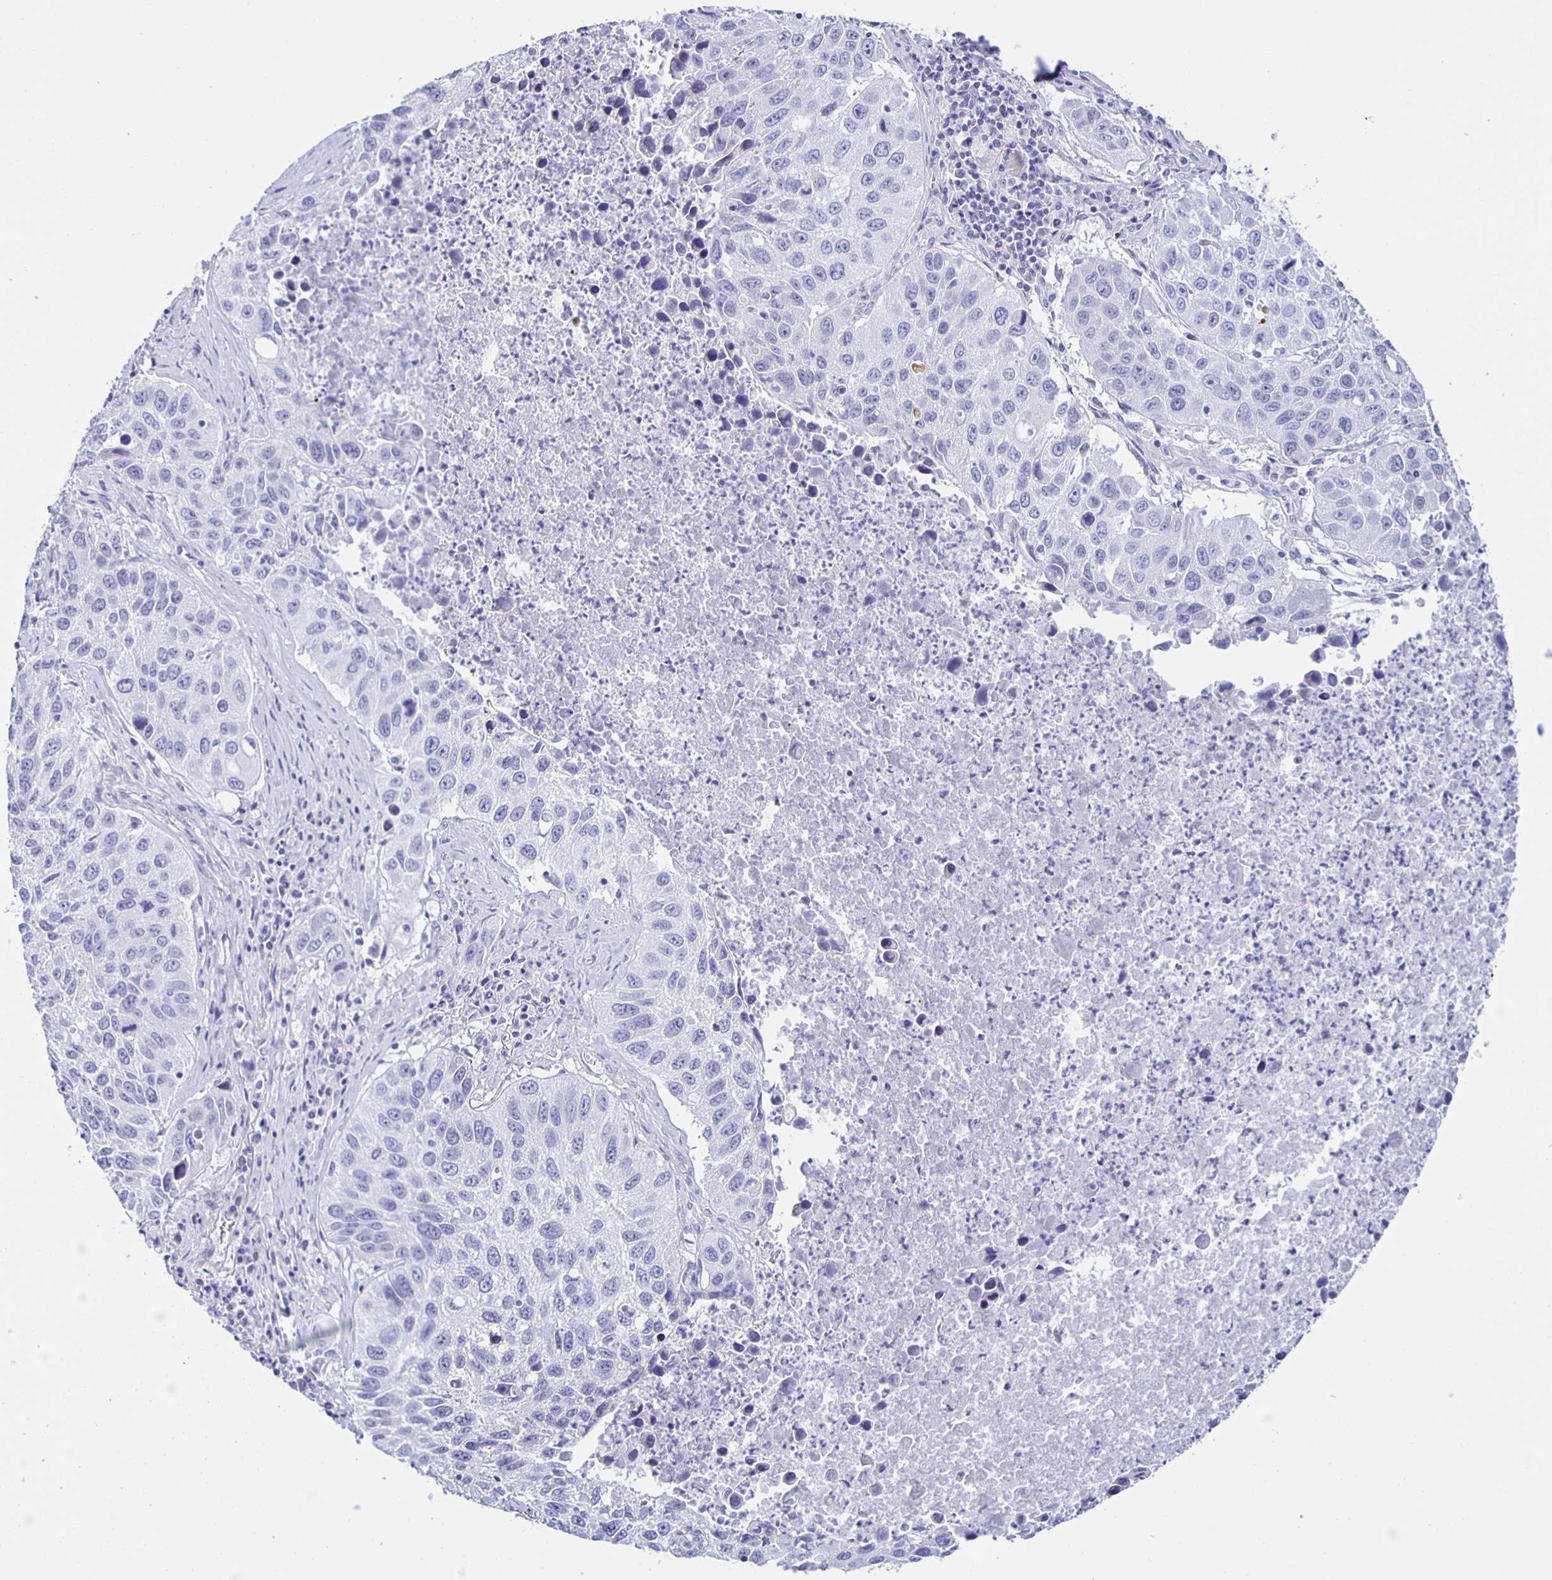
{"staining": {"intensity": "negative", "quantity": "none", "location": "none"}, "tissue": "lung cancer", "cell_type": "Tumor cells", "image_type": "cancer", "snomed": [{"axis": "morphology", "description": "Squamous cell carcinoma, NOS"}, {"axis": "topography", "description": "Lung"}], "caption": "Tumor cells are negative for protein expression in human lung squamous cell carcinoma.", "gene": "AQP6", "patient": {"sex": "female", "age": 61}}